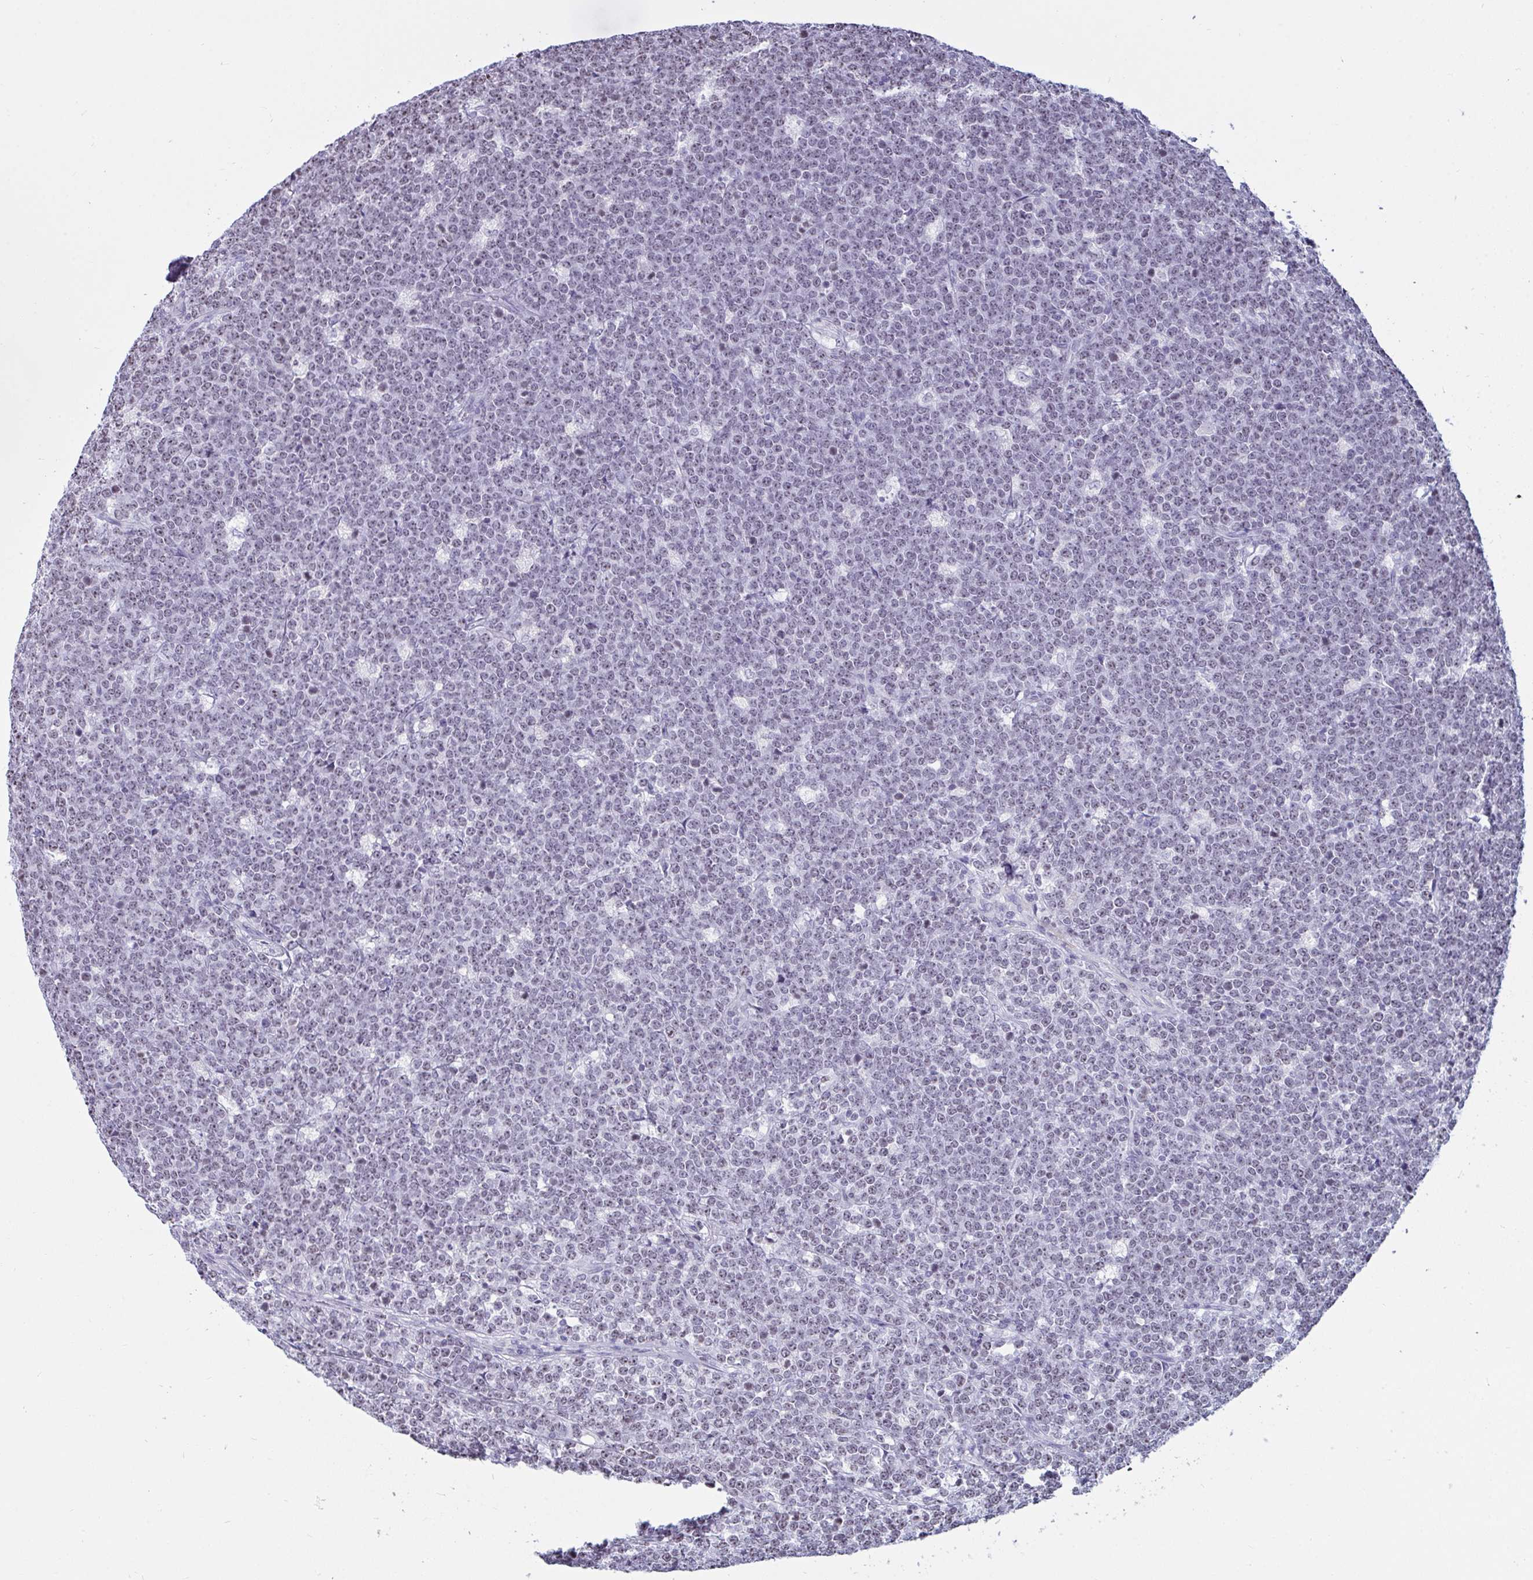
{"staining": {"intensity": "weak", "quantity": "25%-75%", "location": "nuclear"}, "tissue": "lymphoma", "cell_type": "Tumor cells", "image_type": "cancer", "snomed": [{"axis": "morphology", "description": "Malignant lymphoma, non-Hodgkin's type, High grade"}, {"axis": "topography", "description": "Small intestine"}, {"axis": "topography", "description": "Colon"}], "caption": "A brown stain labels weak nuclear positivity of a protein in human lymphoma tumor cells. (DAB IHC, brown staining for protein, blue staining for nuclei).", "gene": "SUZ12", "patient": {"sex": "male", "age": 8}}